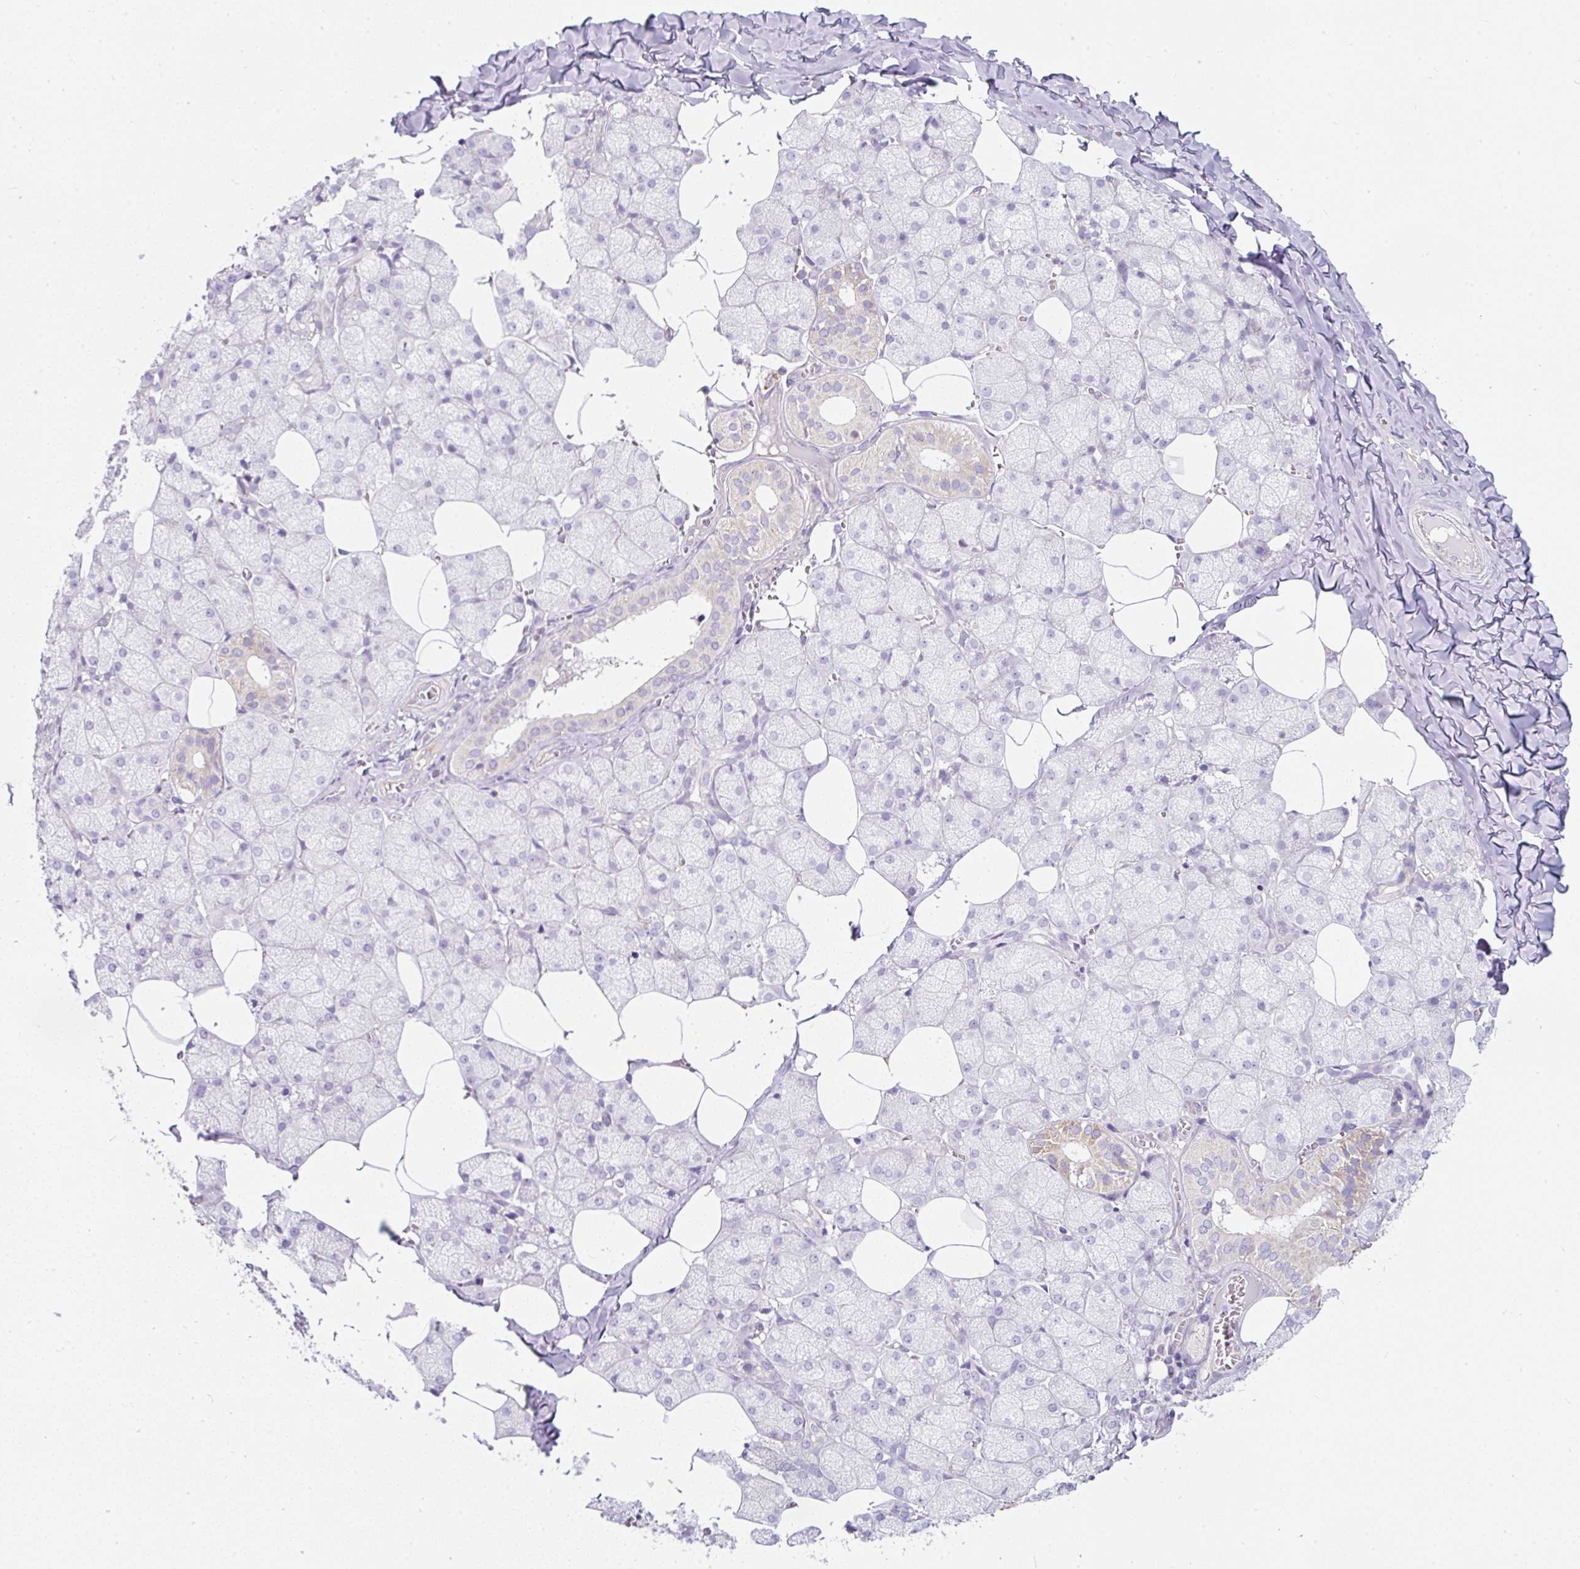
{"staining": {"intensity": "weak", "quantity": "25%-75%", "location": "cytoplasmic/membranous"}, "tissue": "salivary gland", "cell_type": "Glandular cells", "image_type": "normal", "snomed": [{"axis": "morphology", "description": "Normal tissue, NOS"}, {"axis": "topography", "description": "Salivary gland"}, {"axis": "topography", "description": "Peripheral nerve tissue"}], "caption": "The micrograph demonstrates immunohistochemical staining of unremarkable salivary gland. There is weak cytoplasmic/membranous staining is seen in about 25%-75% of glandular cells. (DAB IHC, brown staining for protein, blue staining for nuclei).", "gene": "ERAP2", "patient": {"sex": "male", "age": 38}}